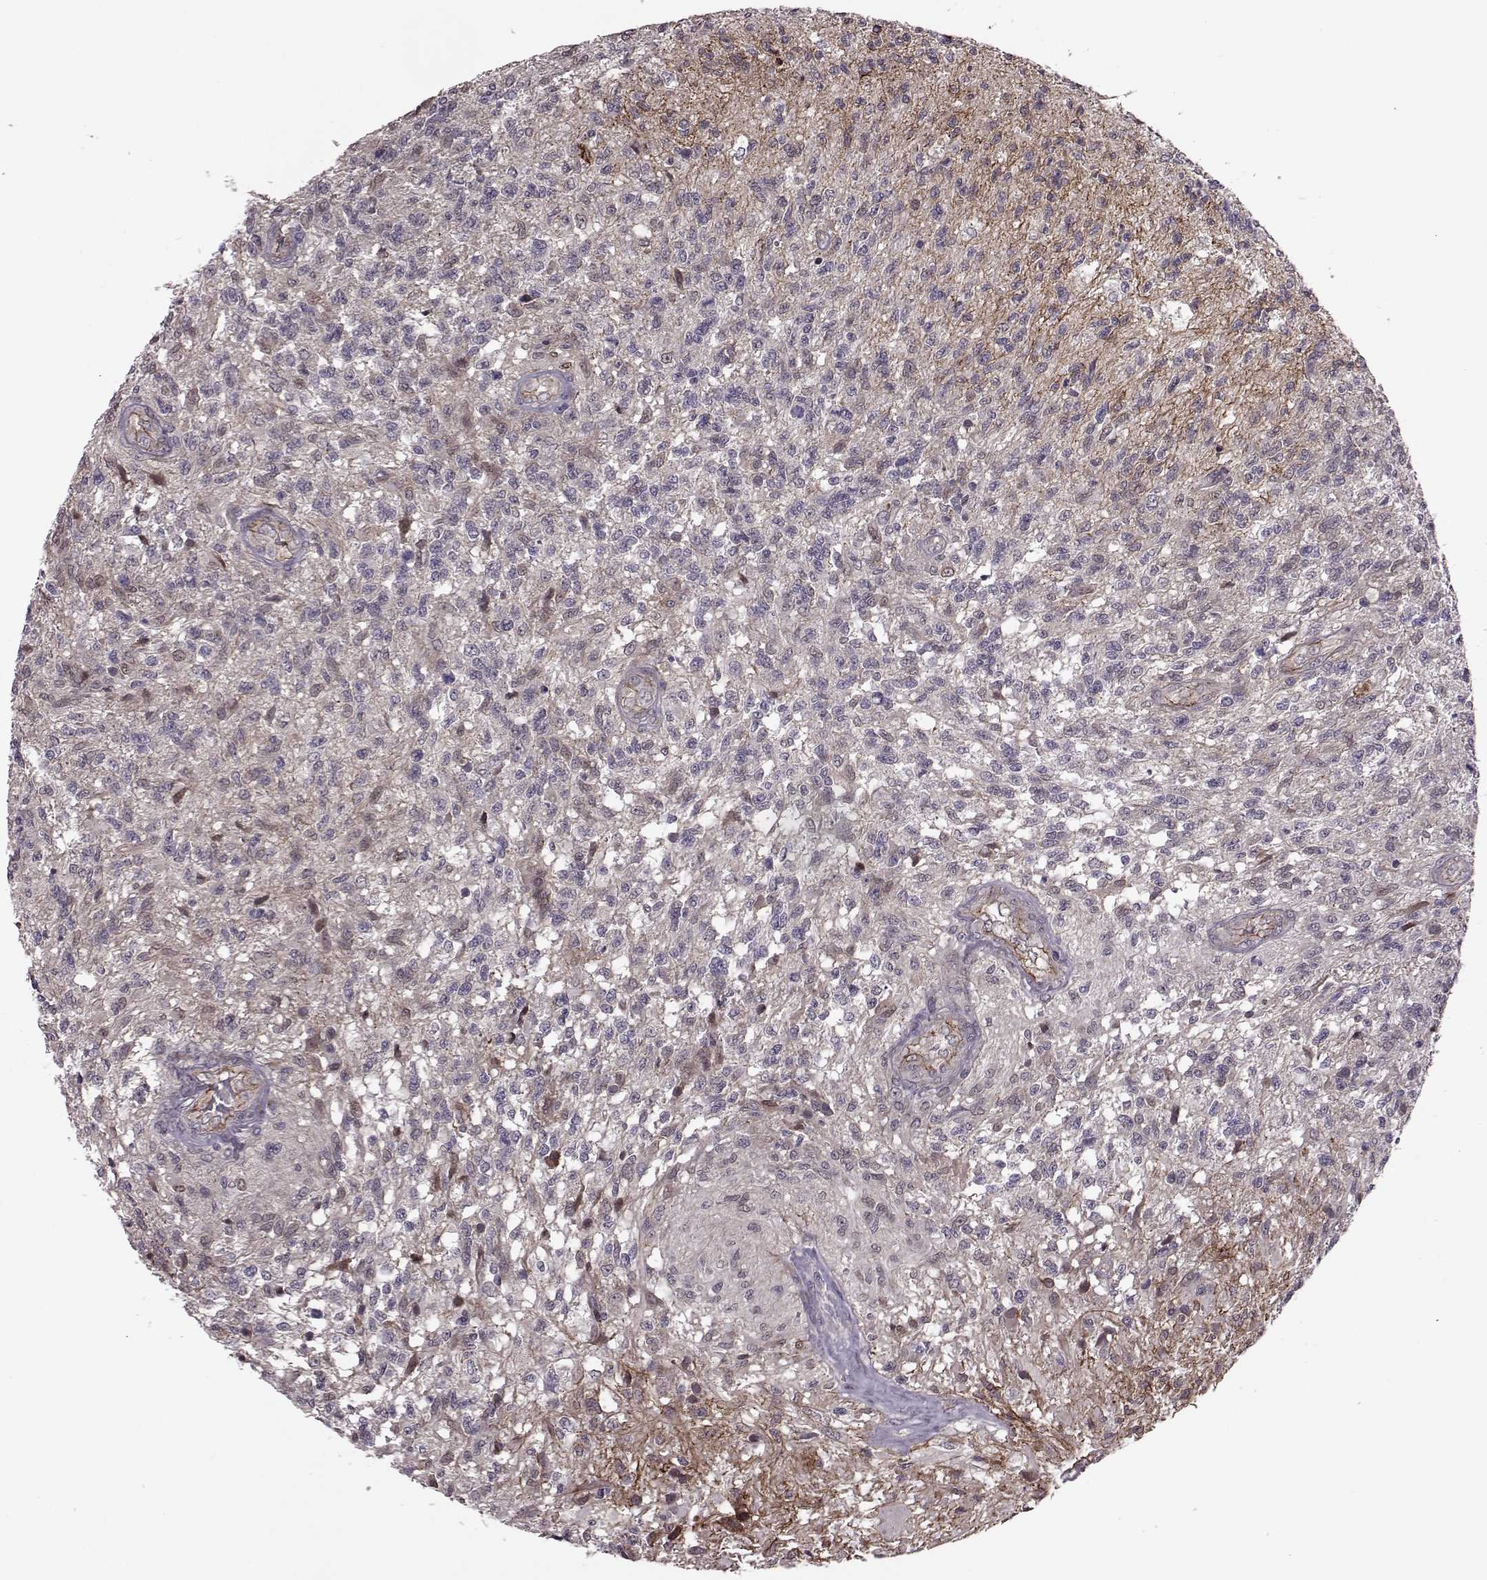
{"staining": {"intensity": "negative", "quantity": "none", "location": "none"}, "tissue": "glioma", "cell_type": "Tumor cells", "image_type": "cancer", "snomed": [{"axis": "morphology", "description": "Glioma, malignant, High grade"}, {"axis": "topography", "description": "Brain"}], "caption": "Immunohistochemical staining of human glioma exhibits no significant staining in tumor cells.", "gene": "SYNPO", "patient": {"sex": "male", "age": 56}}